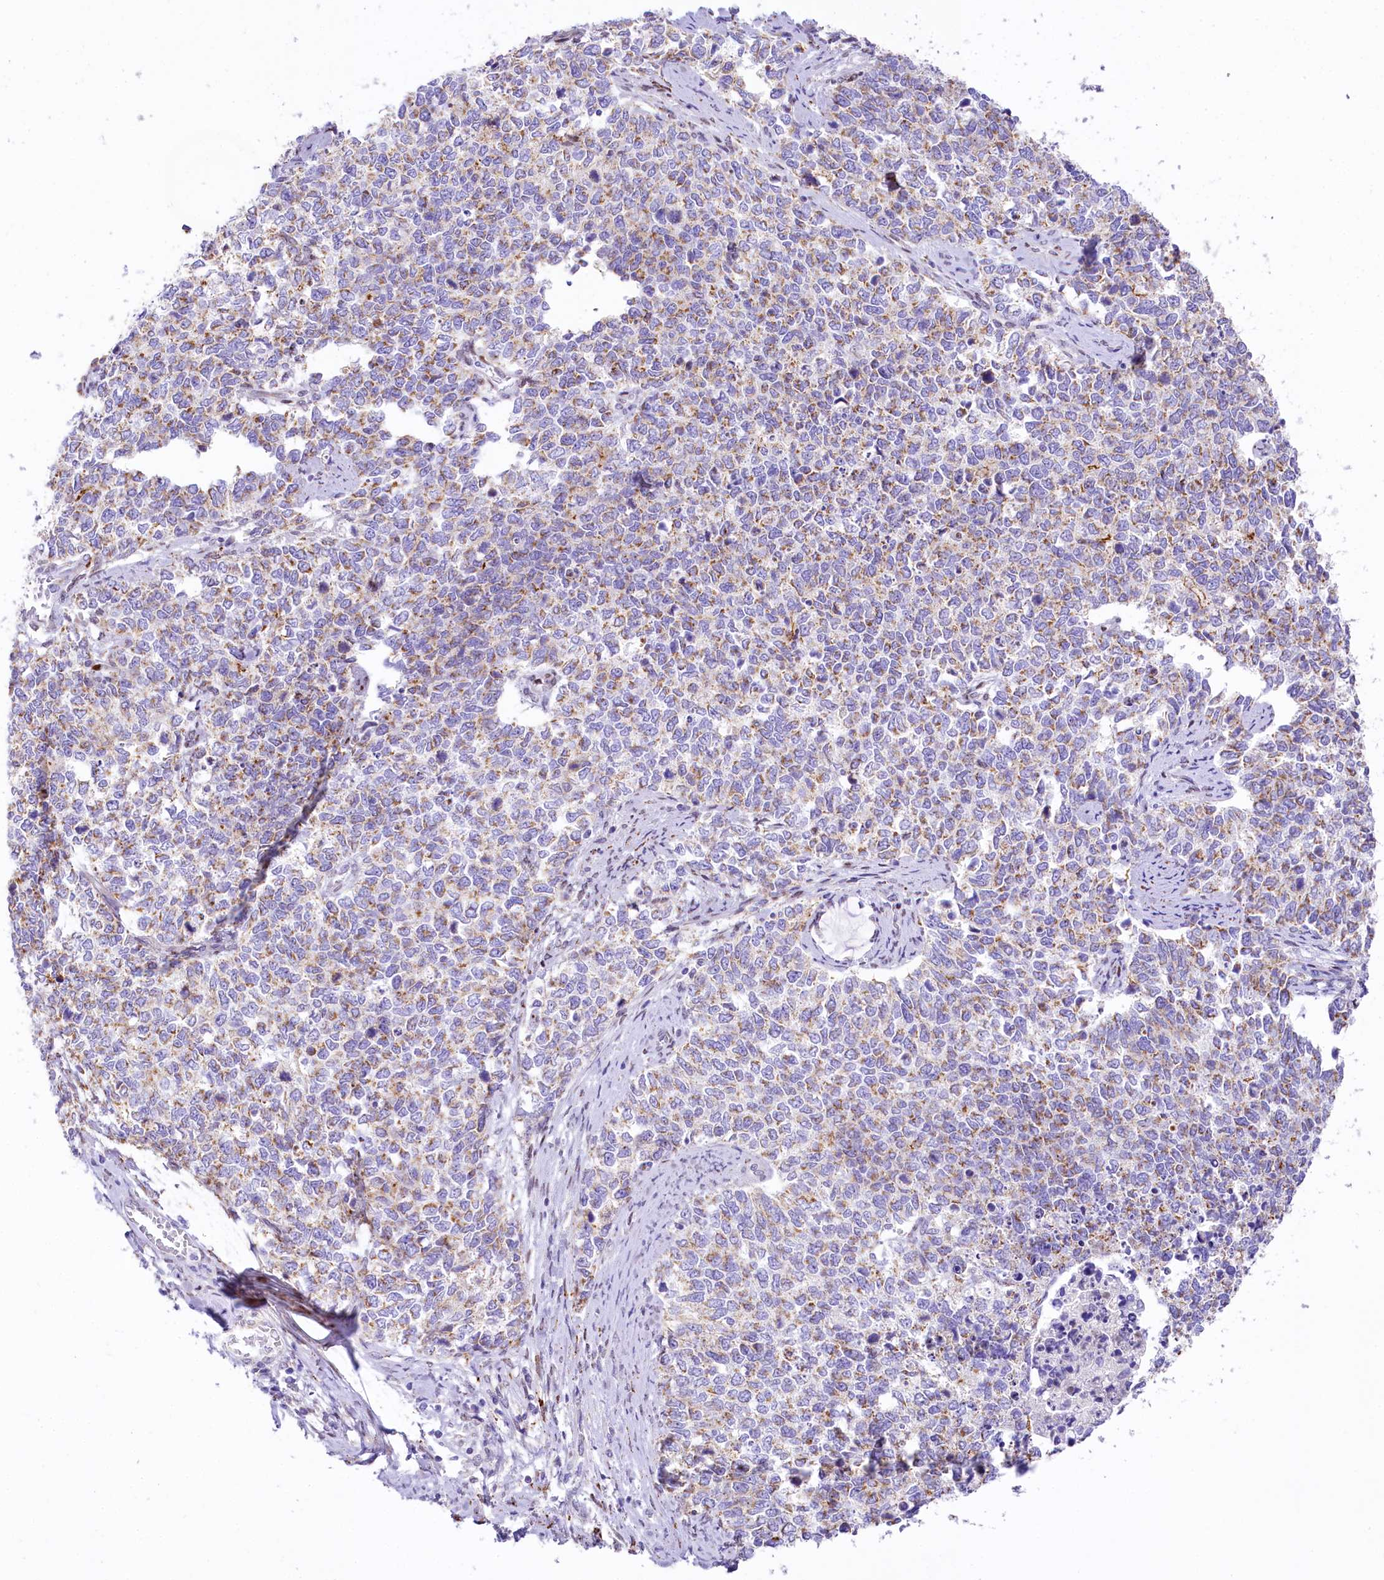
{"staining": {"intensity": "weak", "quantity": ">75%", "location": "cytoplasmic/membranous"}, "tissue": "cervical cancer", "cell_type": "Tumor cells", "image_type": "cancer", "snomed": [{"axis": "morphology", "description": "Squamous cell carcinoma, NOS"}, {"axis": "topography", "description": "Cervix"}], "caption": "Weak cytoplasmic/membranous protein positivity is seen in about >75% of tumor cells in cervical cancer.", "gene": "PPIP5K2", "patient": {"sex": "female", "age": 63}}